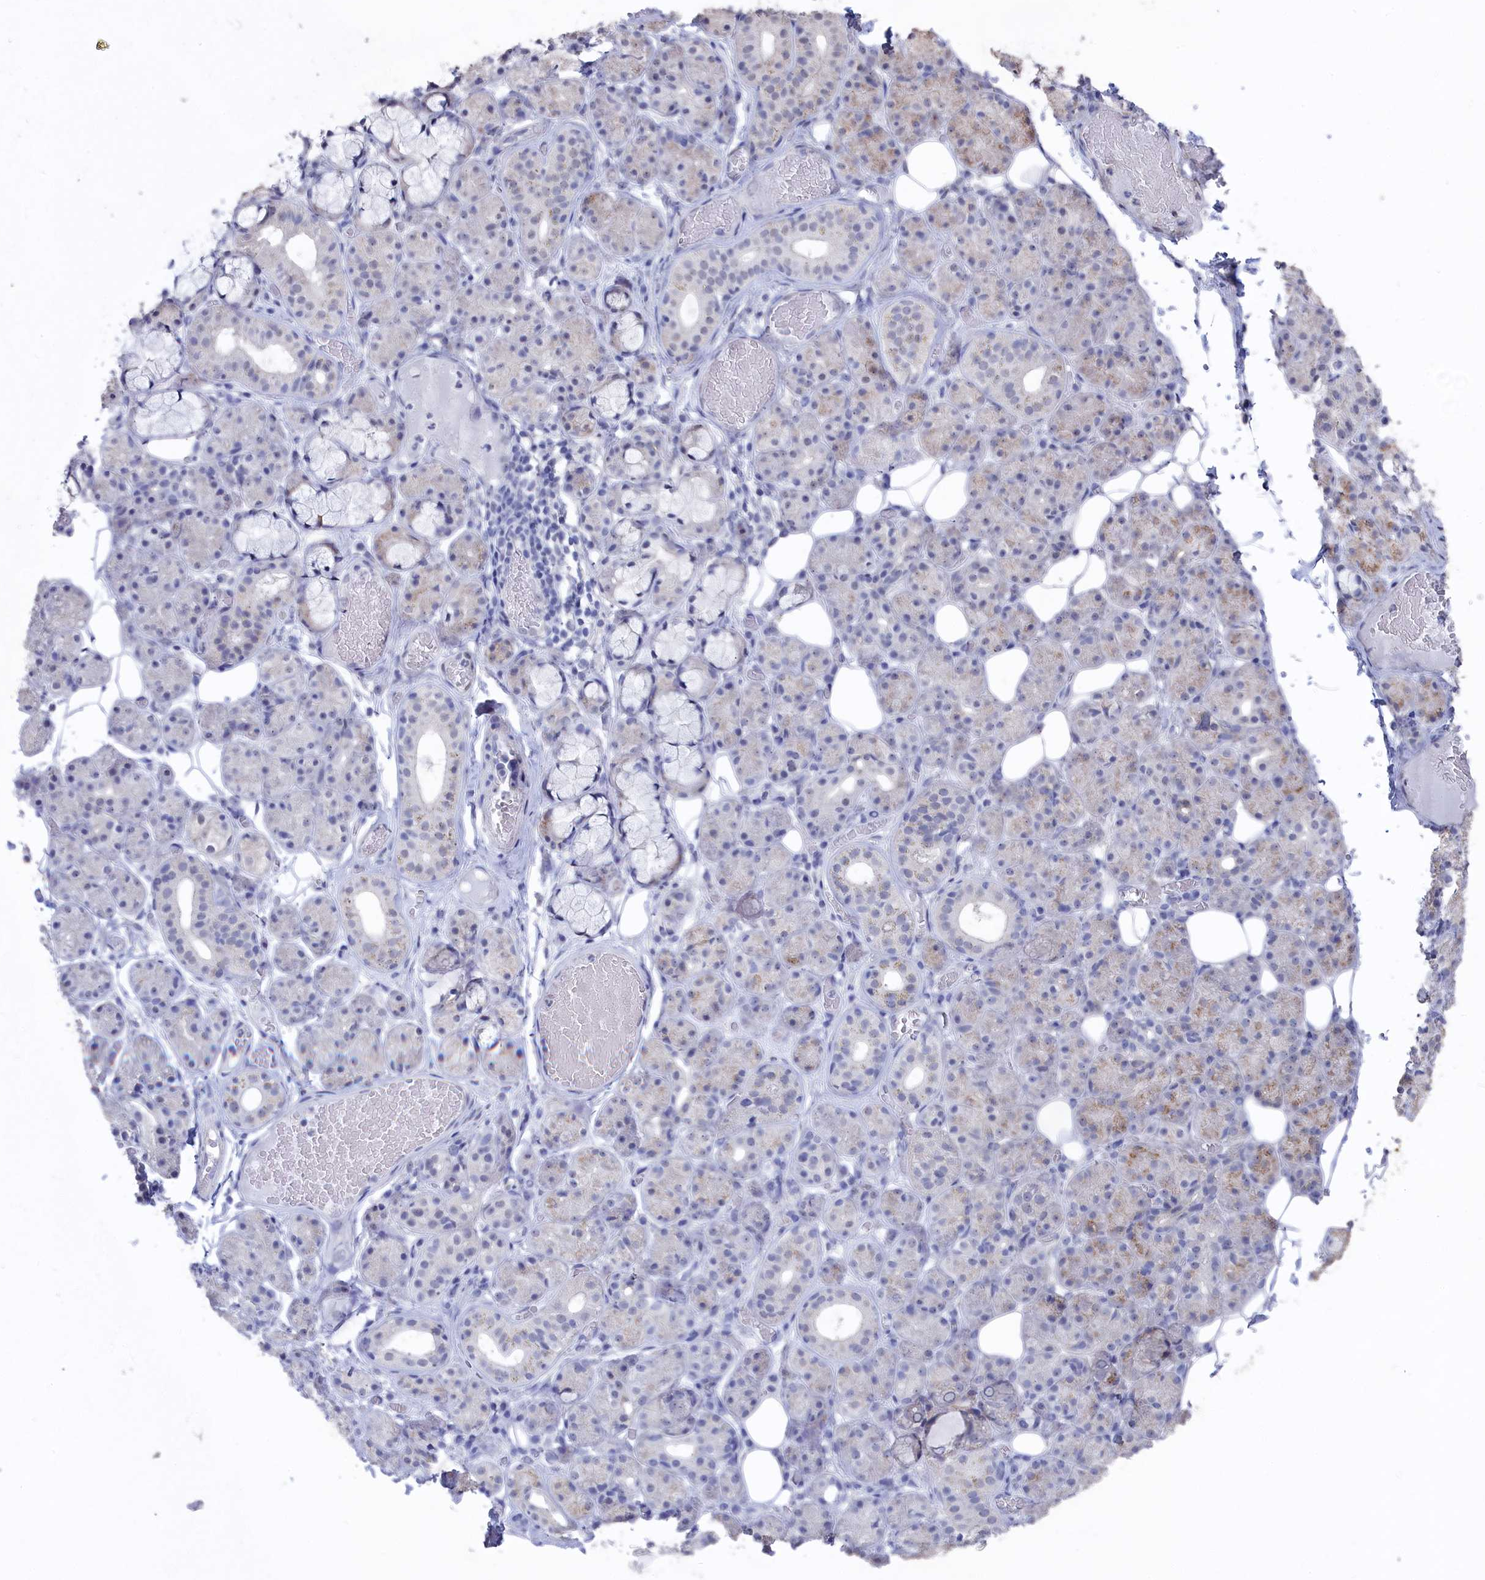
{"staining": {"intensity": "moderate", "quantity": "<25%", "location": "cytoplasmic/membranous"}, "tissue": "salivary gland", "cell_type": "Glandular cells", "image_type": "normal", "snomed": [{"axis": "morphology", "description": "Normal tissue, NOS"}, {"axis": "topography", "description": "Salivary gland"}], "caption": "Protein expression analysis of benign human salivary gland reveals moderate cytoplasmic/membranous staining in approximately <25% of glandular cells.", "gene": "SEMG2", "patient": {"sex": "male", "age": 63}}